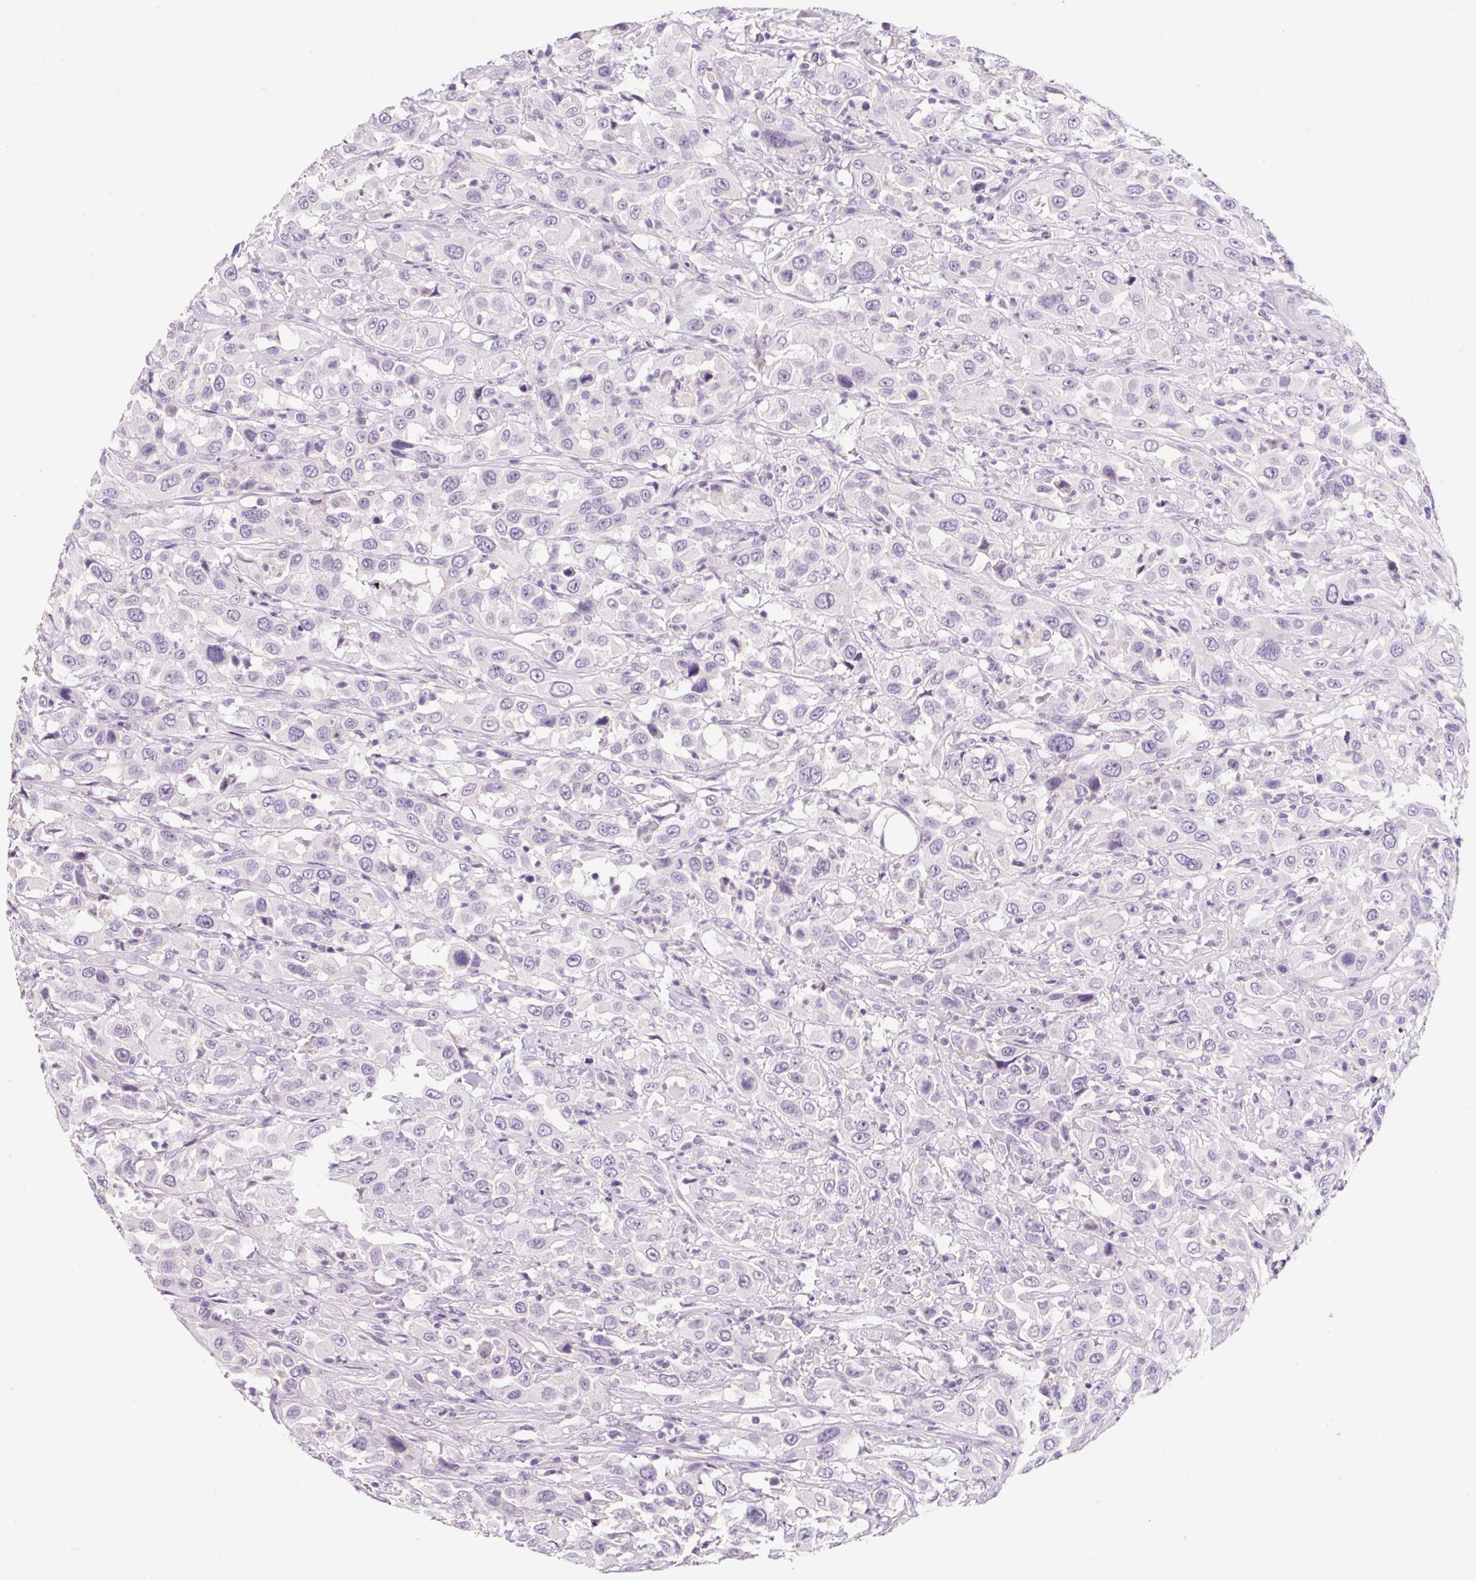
{"staining": {"intensity": "negative", "quantity": "none", "location": "none"}, "tissue": "urothelial cancer", "cell_type": "Tumor cells", "image_type": "cancer", "snomed": [{"axis": "morphology", "description": "Urothelial carcinoma, High grade"}, {"axis": "topography", "description": "Urinary bladder"}], "caption": "Immunohistochemistry of human high-grade urothelial carcinoma displays no expression in tumor cells.", "gene": "SYP", "patient": {"sex": "male", "age": 61}}